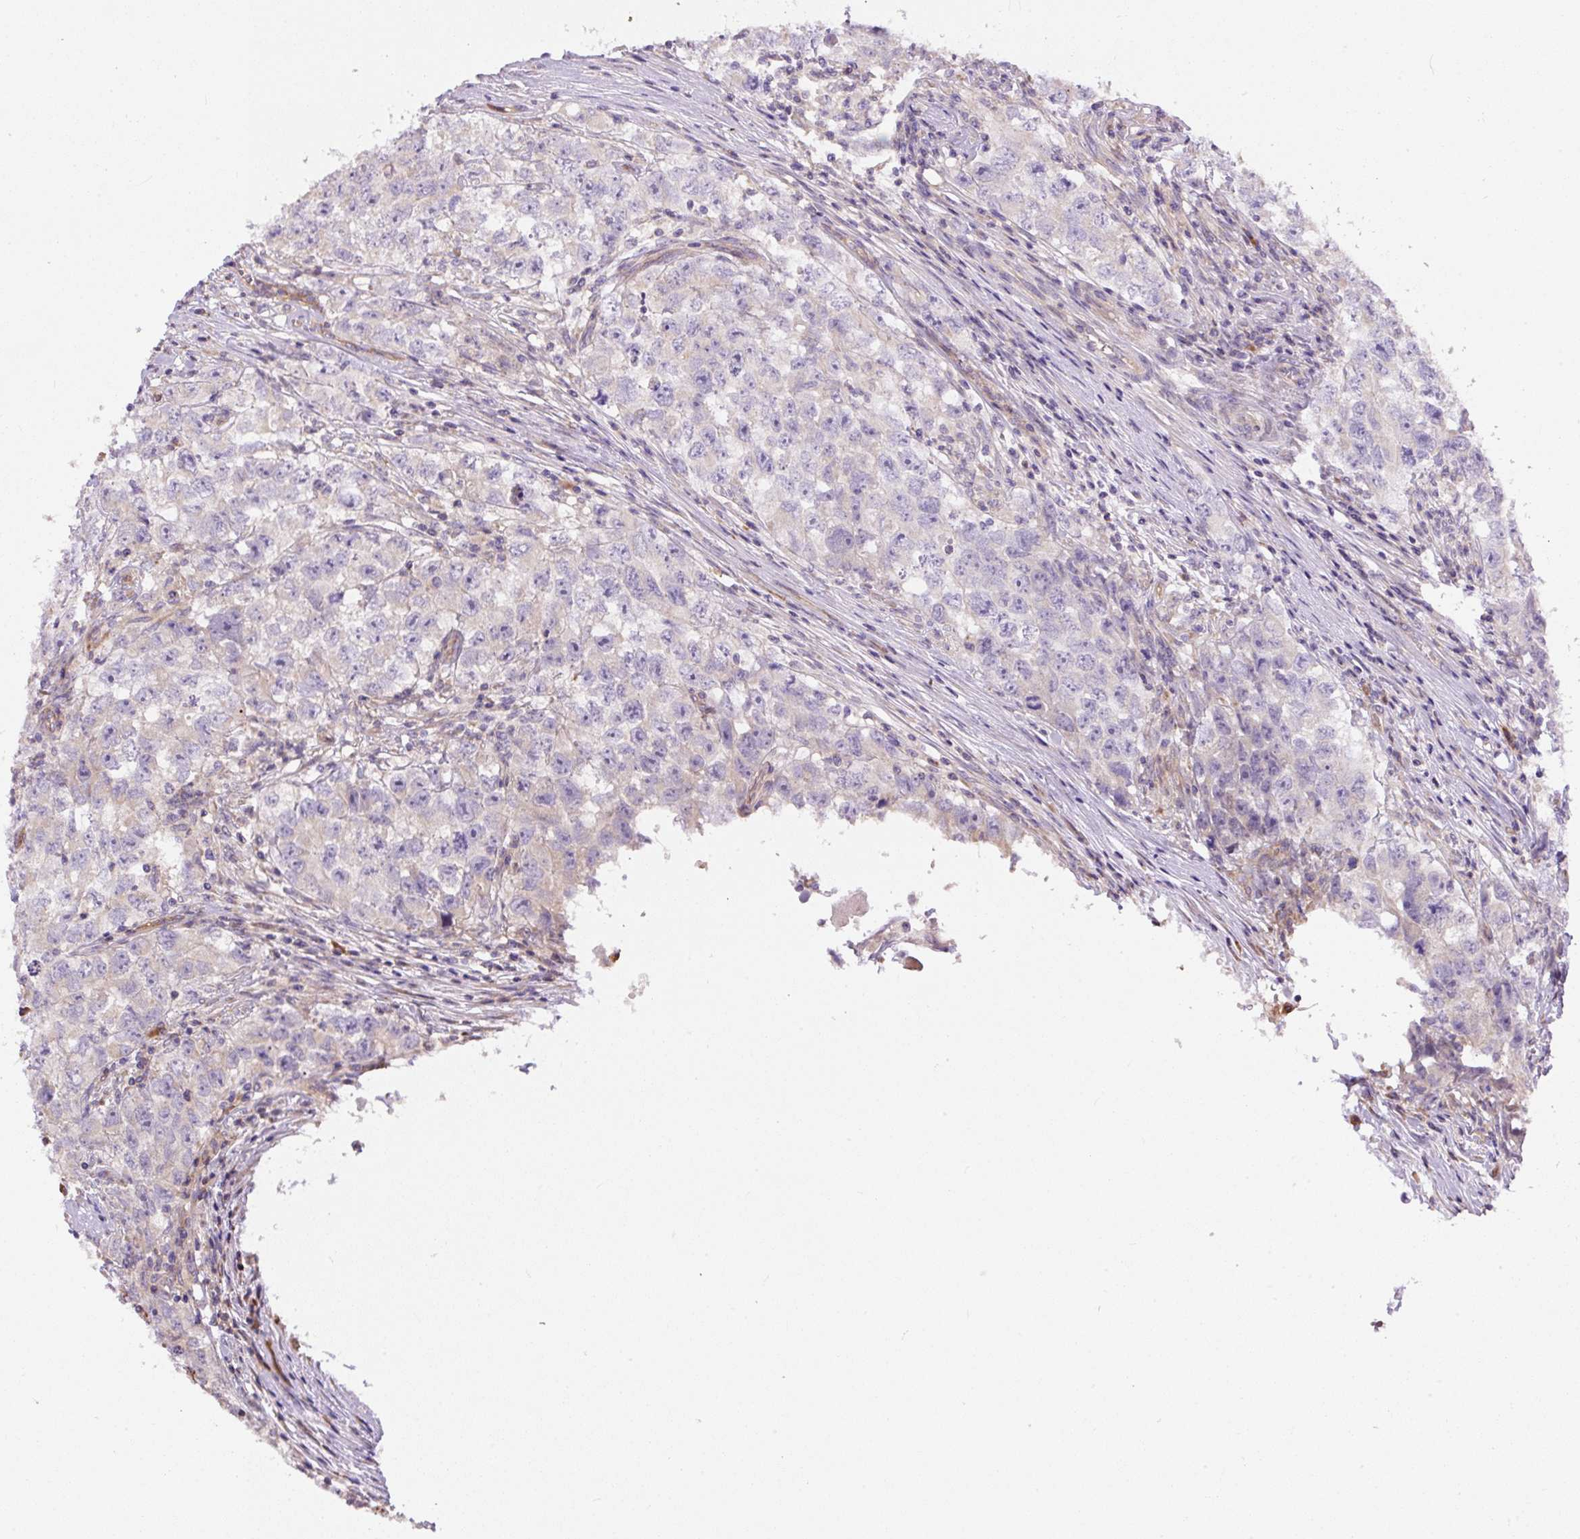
{"staining": {"intensity": "negative", "quantity": "none", "location": "none"}, "tissue": "testis cancer", "cell_type": "Tumor cells", "image_type": "cancer", "snomed": [{"axis": "morphology", "description": "Seminoma, NOS"}, {"axis": "morphology", "description": "Carcinoma, Embryonal, NOS"}, {"axis": "topography", "description": "Testis"}], "caption": "Protein analysis of seminoma (testis) demonstrates no significant staining in tumor cells.", "gene": "PPME1", "patient": {"sex": "male", "age": 43}}